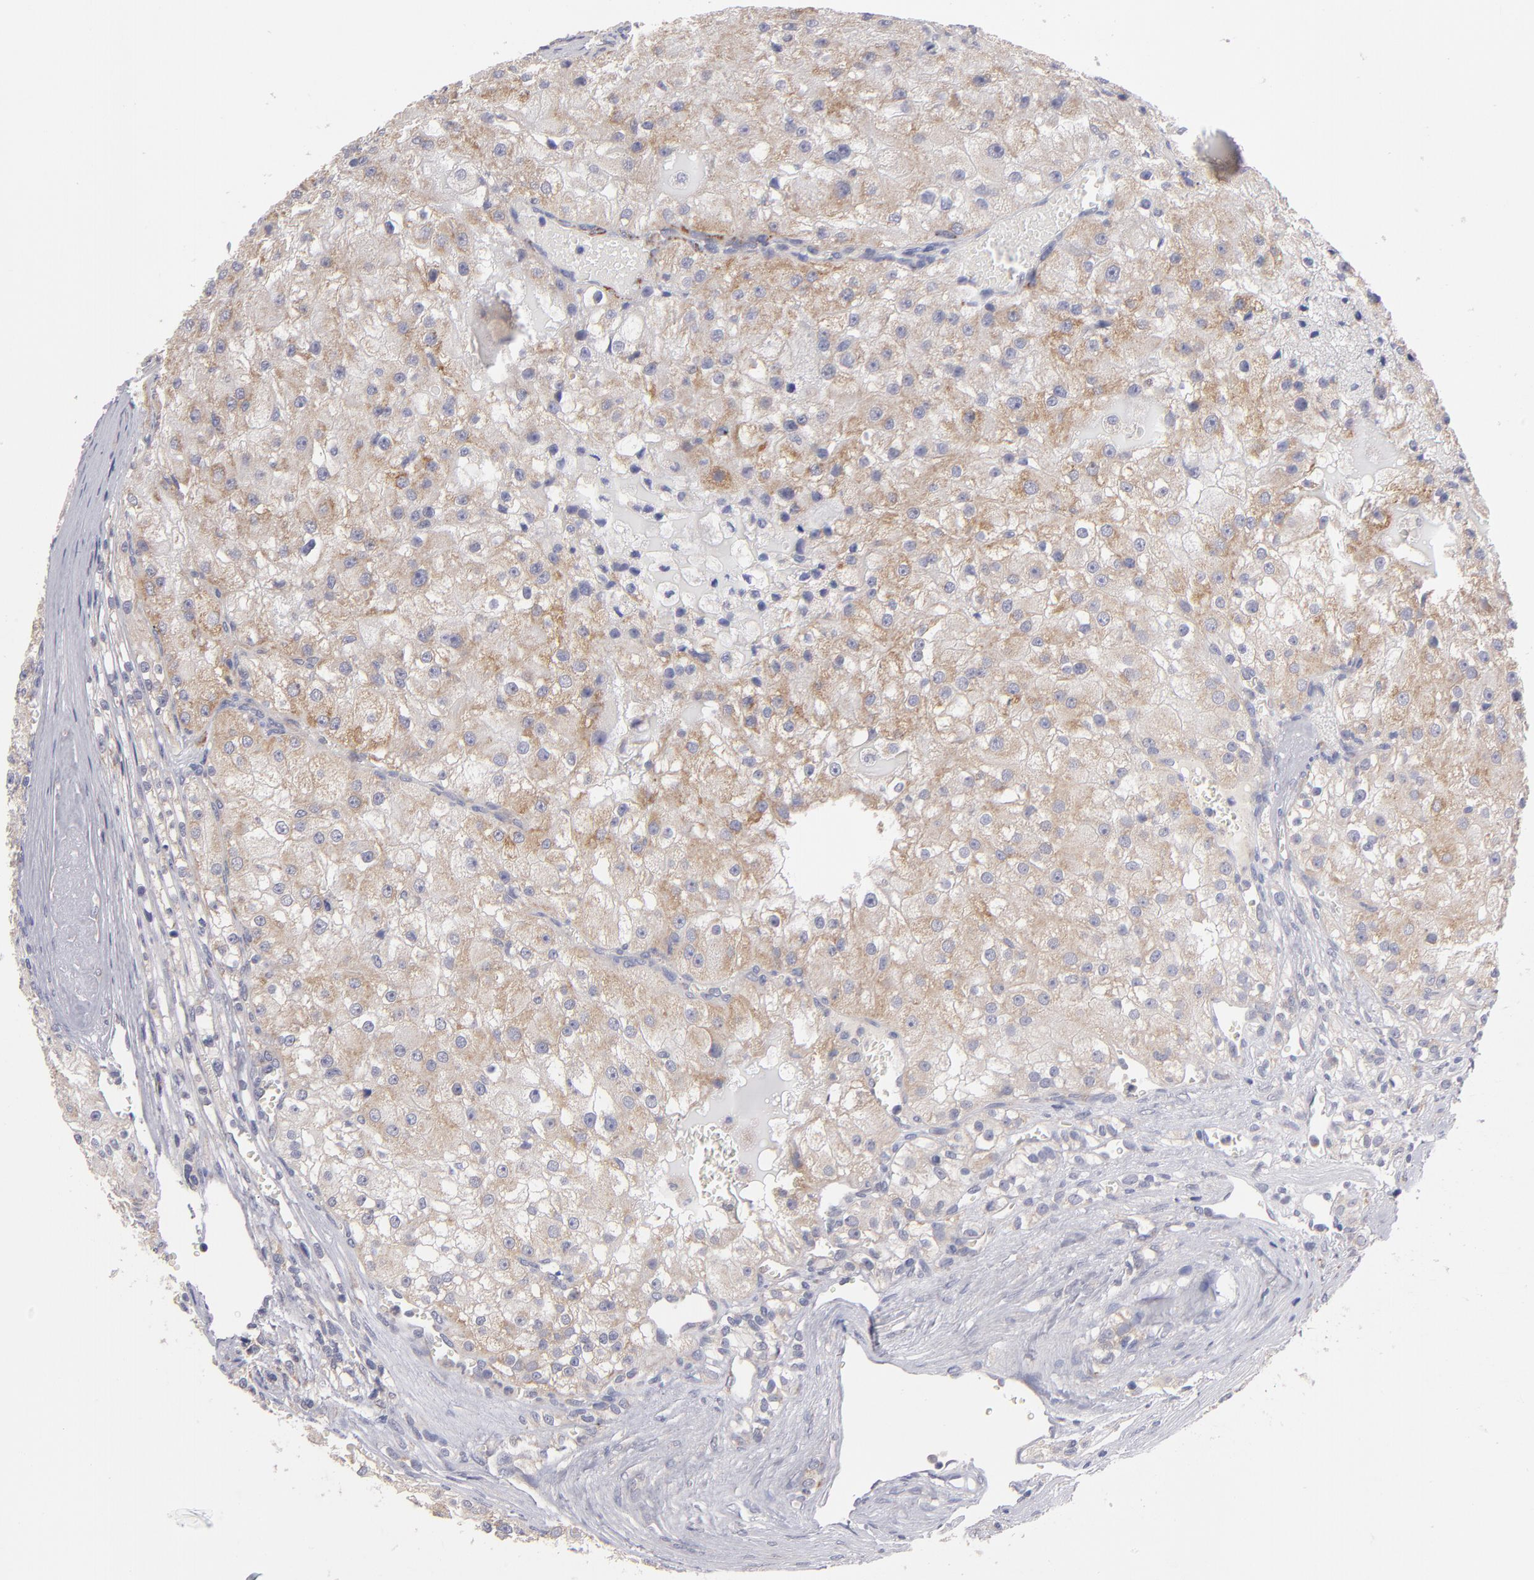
{"staining": {"intensity": "moderate", "quantity": ">75%", "location": "cytoplasmic/membranous"}, "tissue": "renal cancer", "cell_type": "Tumor cells", "image_type": "cancer", "snomed": [{"axis": "morphology", "description": "Adenocarcinoma, NOS"}, {"axis": "topography", "description": "Kidney"}], "caption": "Adenocarcinoma (renal) stained for a protein reveals moderate cytoplasmic/membranous positivity in tumor cells. (brown staining indicates protein expression, while blue staining denotes nuclei).", "gene": "HCCS", "patient": {"sex": "female", "age": 74}}